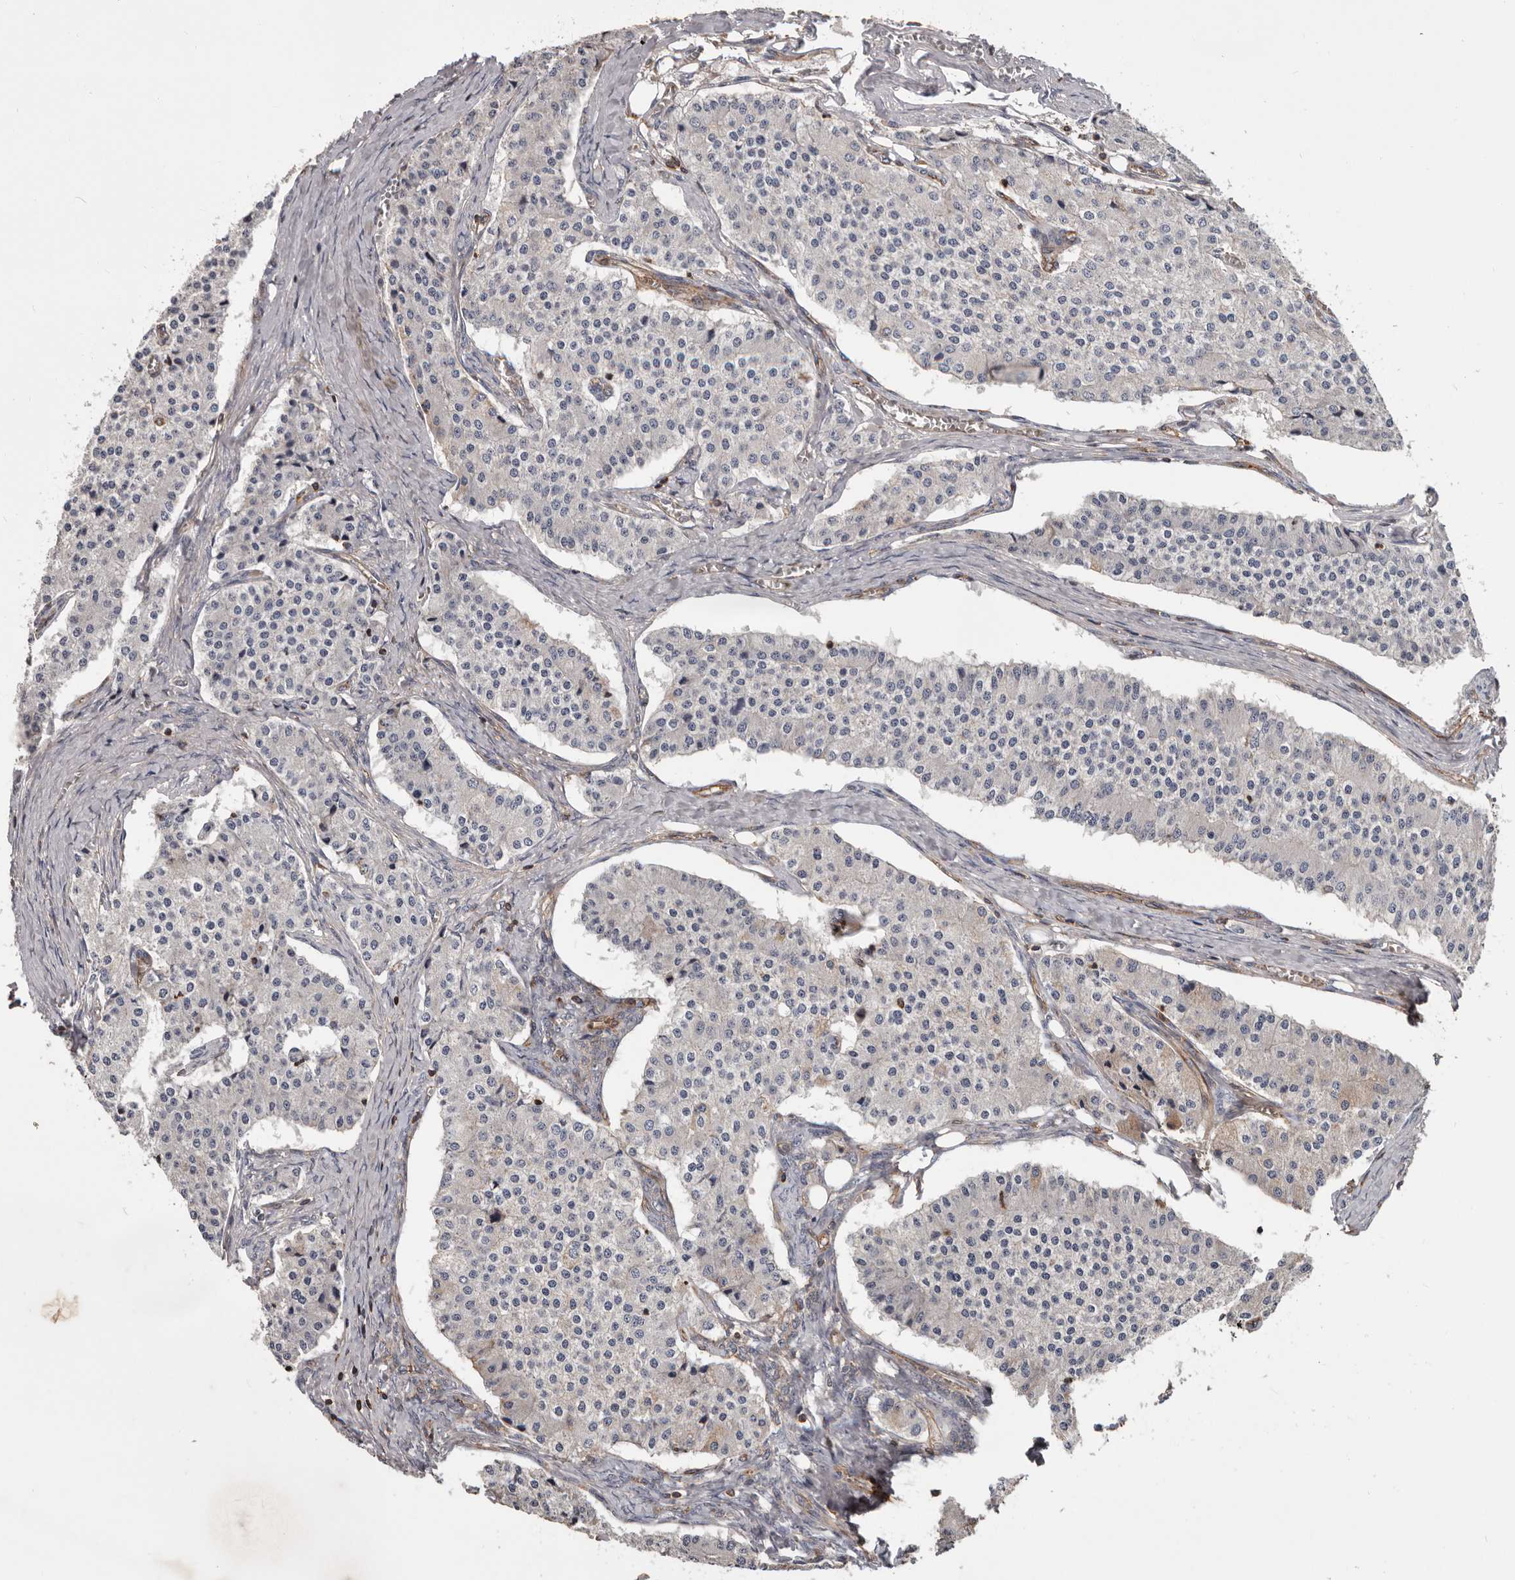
{"staining": {"intensity": "negative", "quantity": "none", "location": "none"}, "tissue": "carcinoid", "cell_type": "Tumor cells", "image_type": "cancer", "snomed": [{"axis": "morphology", "description": "Carcinoid, malignant, NOS"}, {"axis": "topography", "description": "Colon"}], "caption": "An immunohistochemistry (IHC) photomicrograph of carcinoid is shown. There is no staining in tumor cells of carcinoid.", "gene": "PNRC2", "patient": {"sex": "female", "age": 52}}